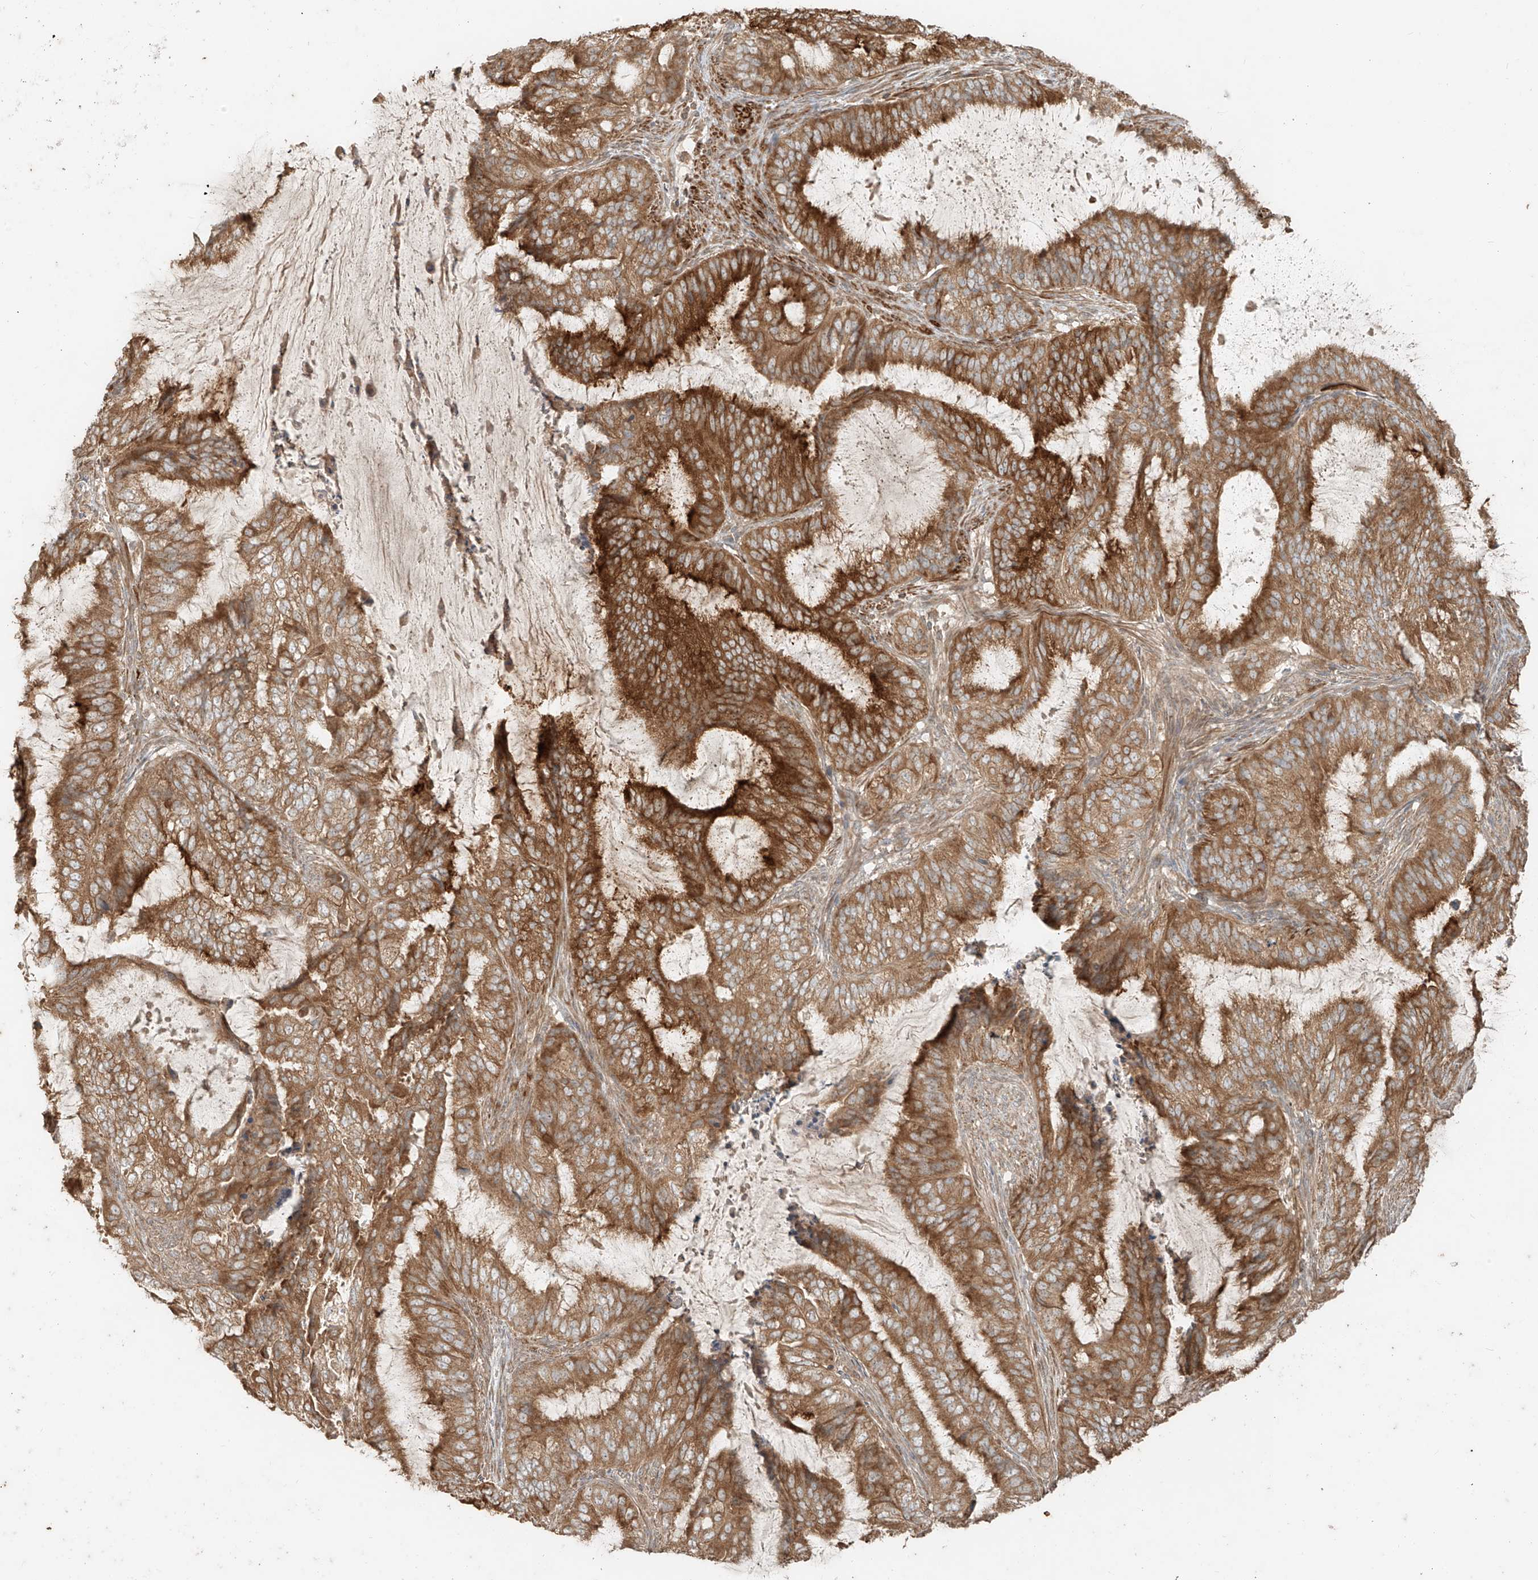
{"staining": {"intensity": "moderate", "quantity": ">75%", "location": "cytoplasmic/membranous"}, "tissue": "endometrial cancer", "cell_type": "Tumor cells", "image_type": "cancer", "snomed": [{"axis": "morphology", "description": "Adenocarcinoma, NOS"}, {"axis": "topography", "description": "Endometrium"}], "caption": "IHC (DAB) staining of human endometrial cancer shows moderate cytoplasmic/membranous protein positivity in about >75% of tumor cells.", "gene": "ANKZF1", "patient": {"sex": "female", "age": 51}}